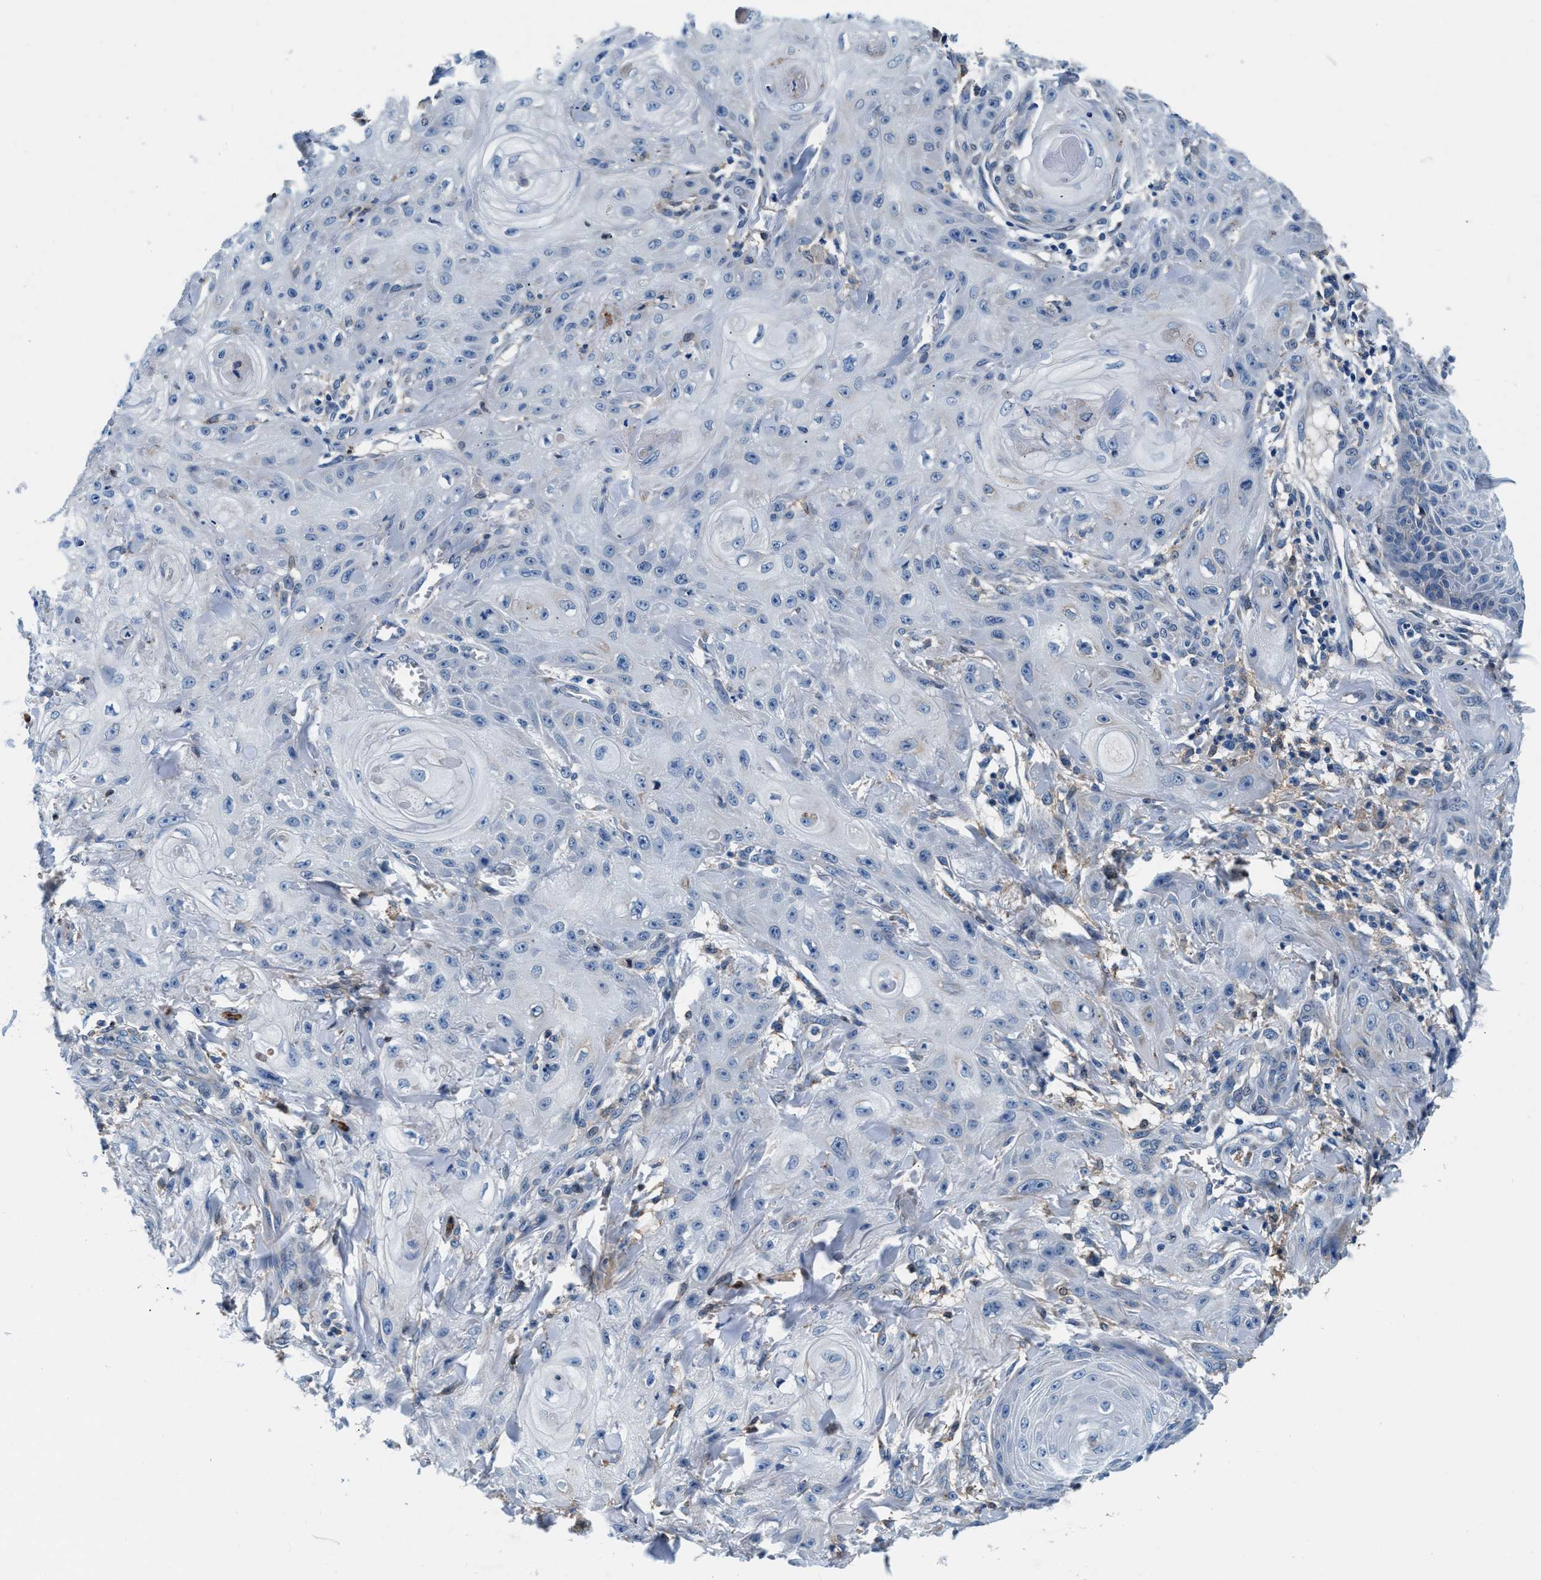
{"staining": {"intensity": "negative", "quantity": "none", "location": "none"}, "tissue": "skin cancer", "cell_type": "Tumor cells", "image_type": "cancer", "snomed": [{"axis": "morphology", "description": "Squamous cell carcinoma, NOS"}, {"axis": "topography", "description": "Skin"}], "caption": "An immunohistochemistry image of squamous cell carcinoma (skin) is shown. There is no staining in tumor cells of squamous cell carcinoma (skin).", "gene": "SLFN11", "patient": {"sex": "male", "age": 74}}